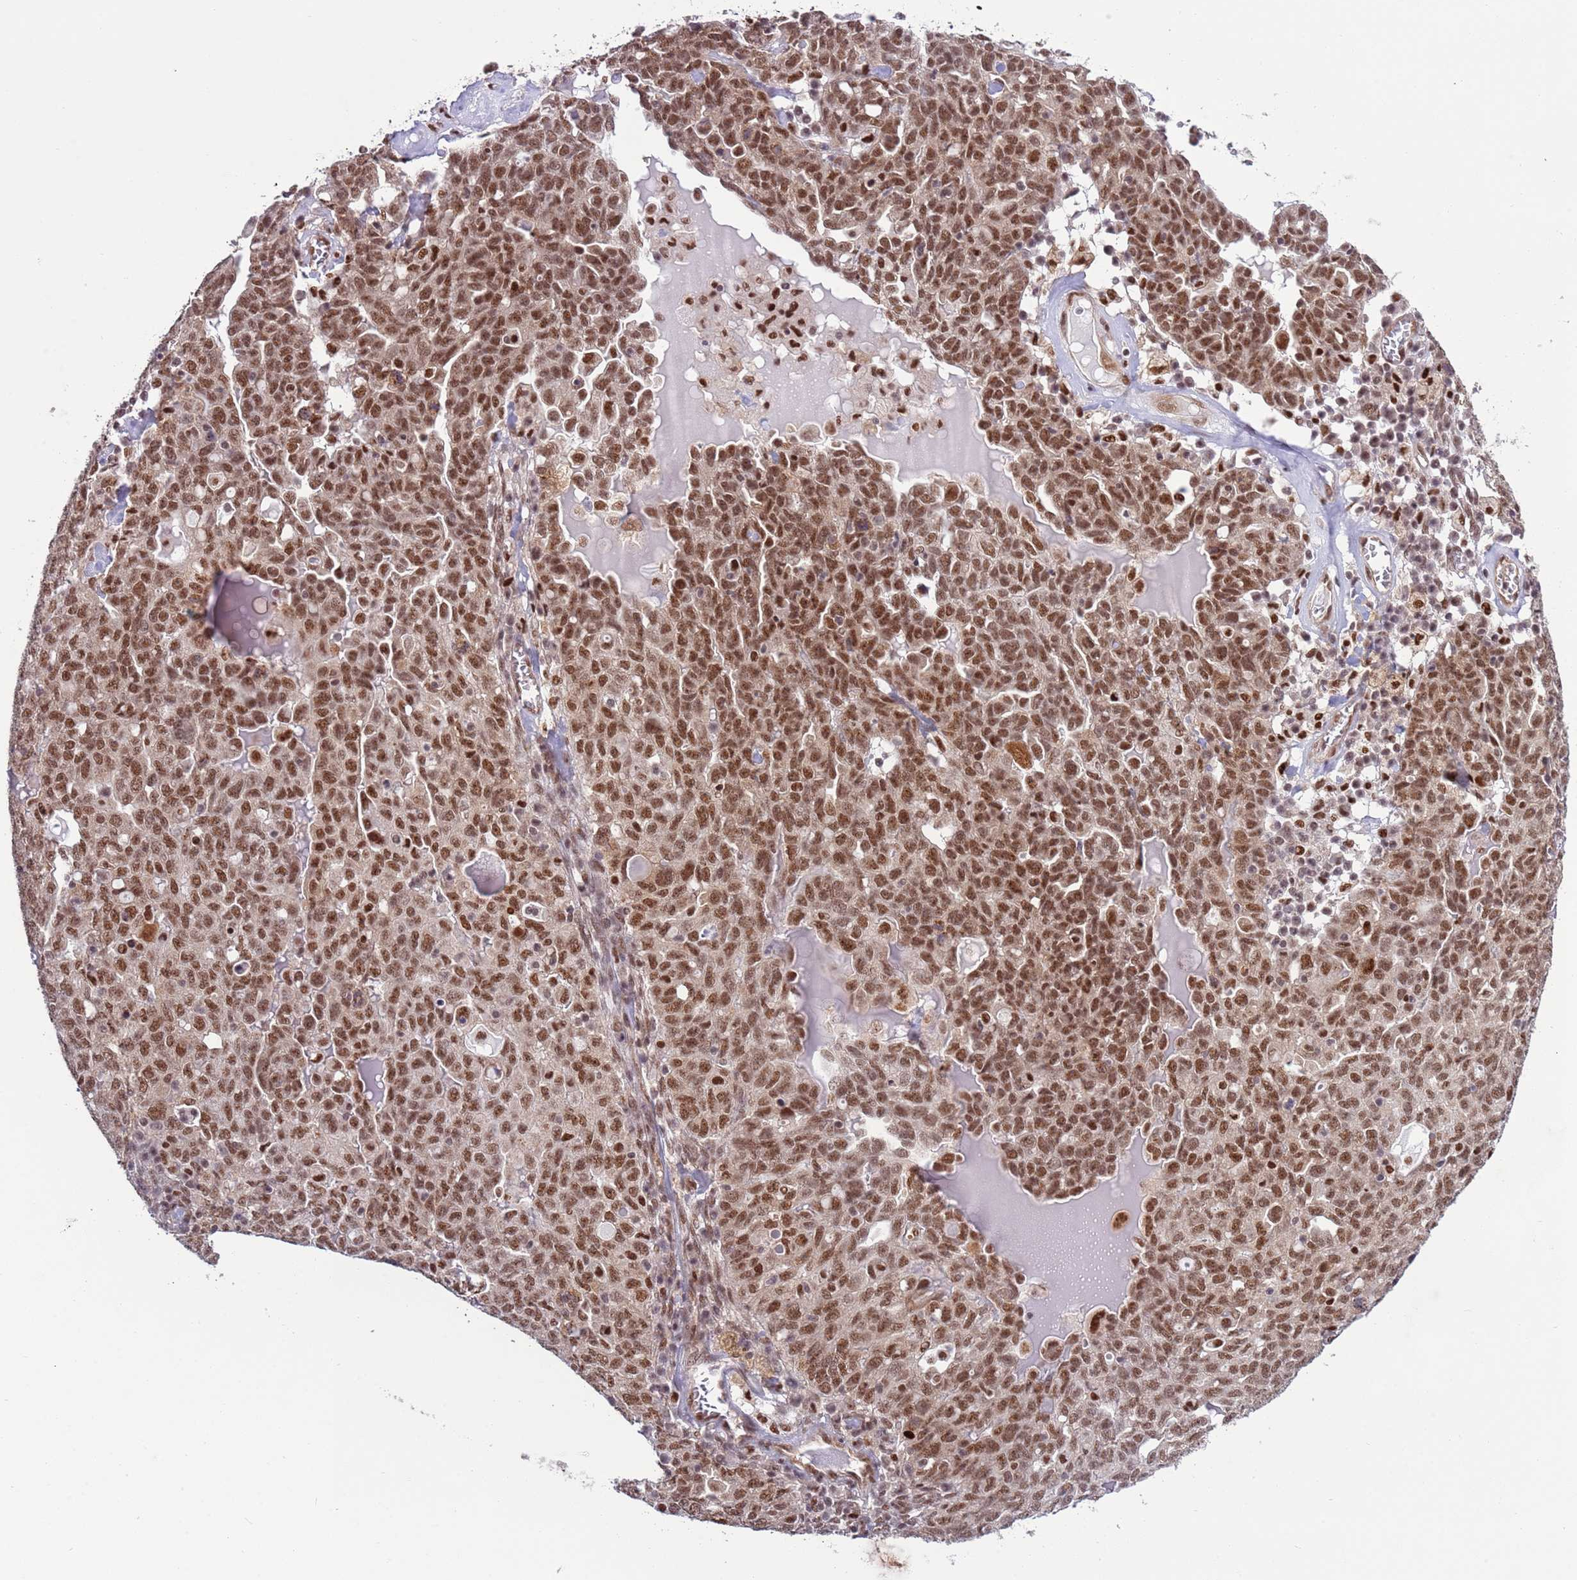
{"staining": {"intensity": "moderate", "quantity": ">75%", "location": "nuclear"}, "tissue": "ovarian cancer", "cell_type": "Tumor cells", "image_type": "cancer", "snomed": [{"axis": "morphology", "description": "Carcinoma, endometroid"}, {"axis": "topography", "description": "Ovary"}], "caption": "A medium amount of moderate nuclear positivity is identified in approximately >75% of tumor cells in ovarian cancer tissue. (DAB (3,3'-diaminobenzidine) = brown stain, brightfield microscopy at high magnification).", "gene": "PRPF6", "patient": {"sex": "female", "age": 62}}